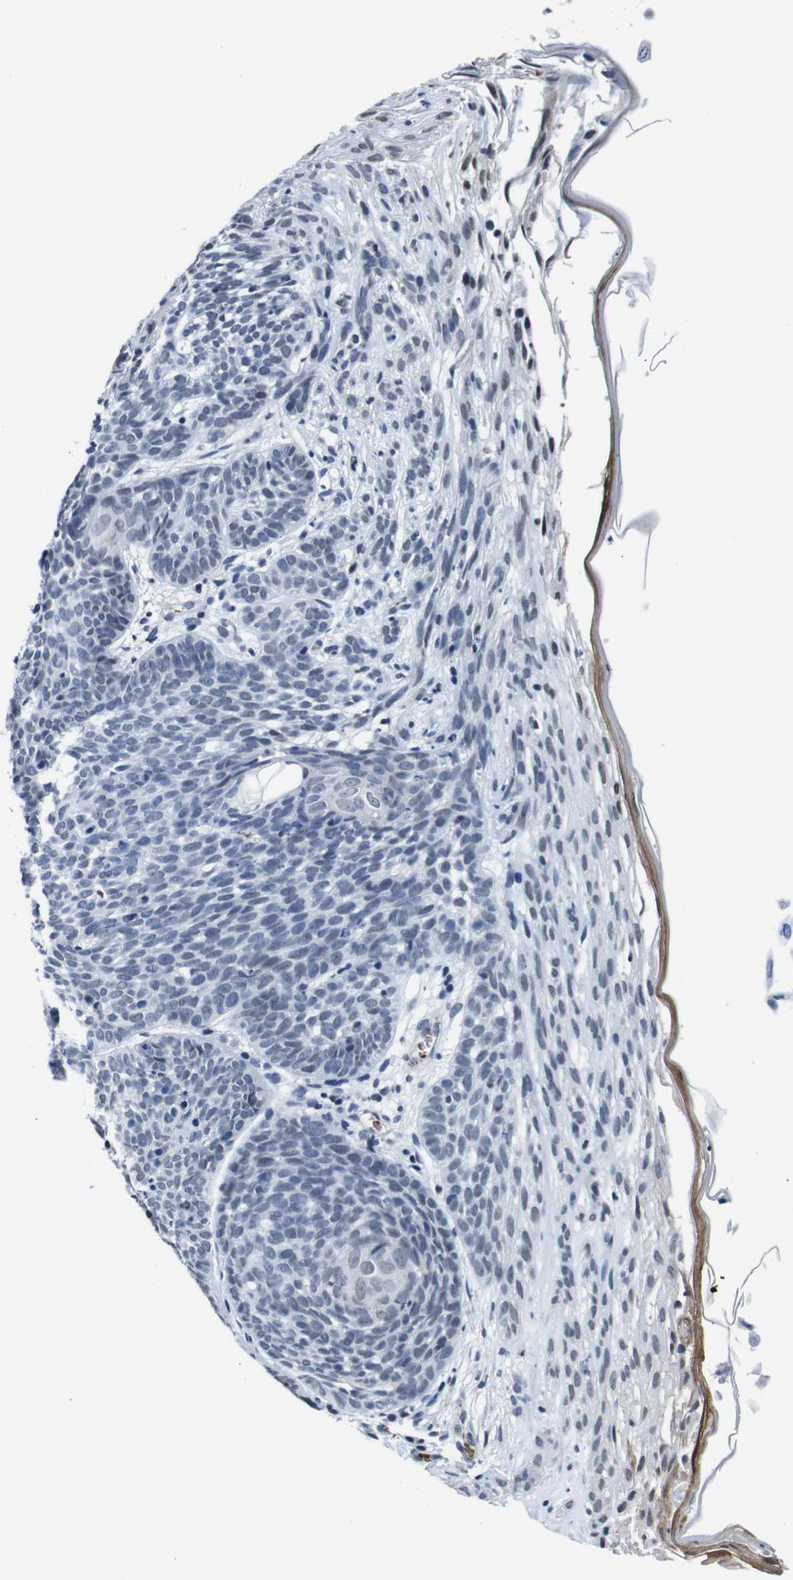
{"staining": {"intensity": "negative", "quantity": "none", "location": "none"}, "tissue": "skin cancer", "cell_type": "Tumor cells", "image_type": "cancer", "snomed": [{"axis": "morphology", "description": "Basal cell carcinoma"}, {"axis": "topography", "description": "Skin"}], "caption": "This is a image of immunohistochemistry staining of skin cancer (basal cell carcinoma), which shows no expression in tumor cells.", "gene": "ILDR2", "patient": {"sex": "female", "age": 70}}